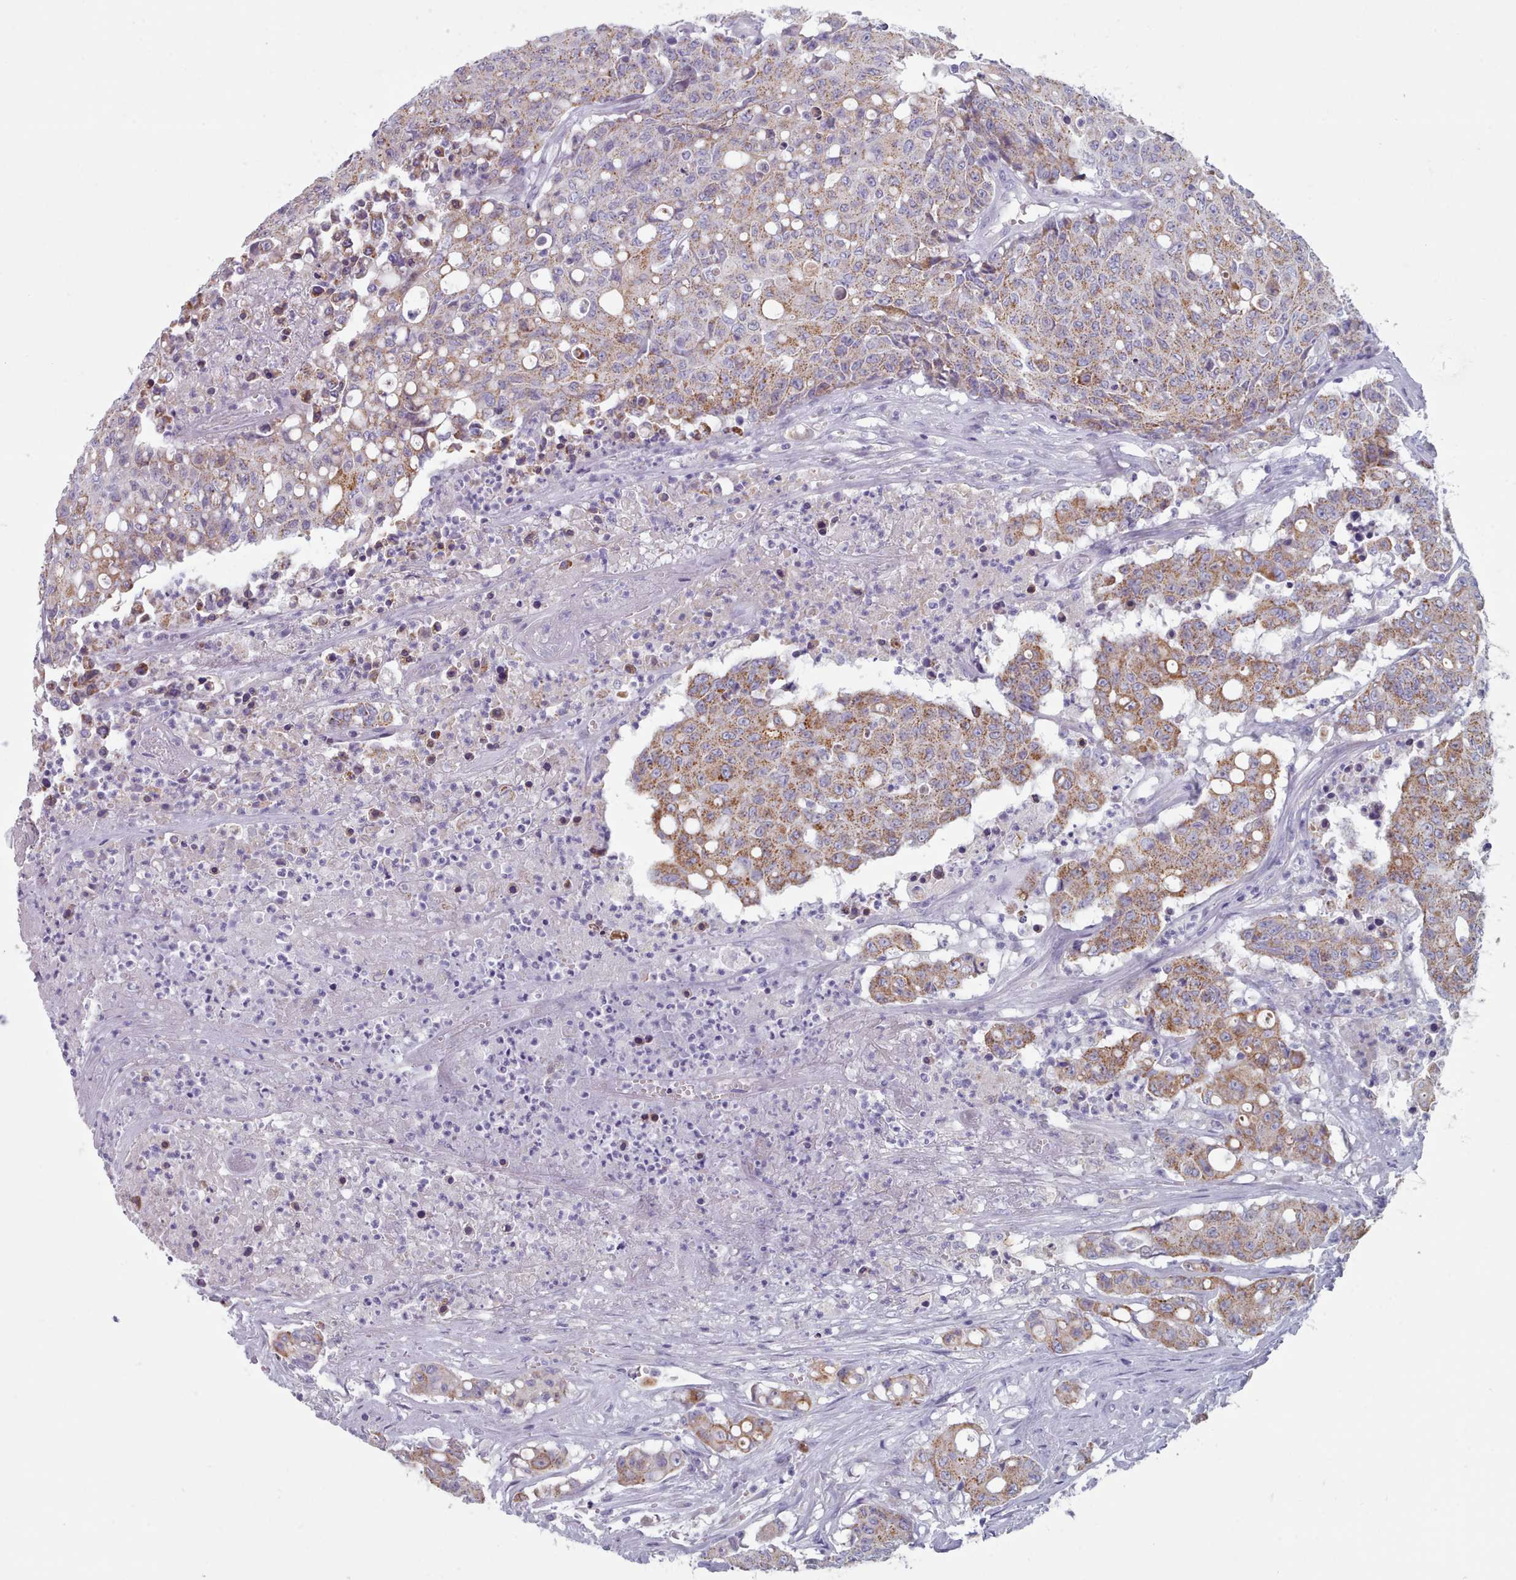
{"staining": {"intensity": "moderate", "quantity": ">75%", "location": "cytoplasmic/membranous"}, "tissue": "colorectal cancer", "cell_type": "Tumor cells", "image_type": "cancer", "snomed": [{"axis": "morphology", "description": "Adenocarcinoma, NOS"}, {"axis": "topography", "description": "Colon"}], "caption": "The immunohistochemical stain highlights moderate cytoplasmic/membranous staining in tumor cells of colorectal adenocarcinoma tissue. Using DAB (brown) and hematoxylin (blue) stains, captured at high magnification using brightfield microscopy.", "gene": "HAO1", "patient": {"sex": "male", "age": 51}}